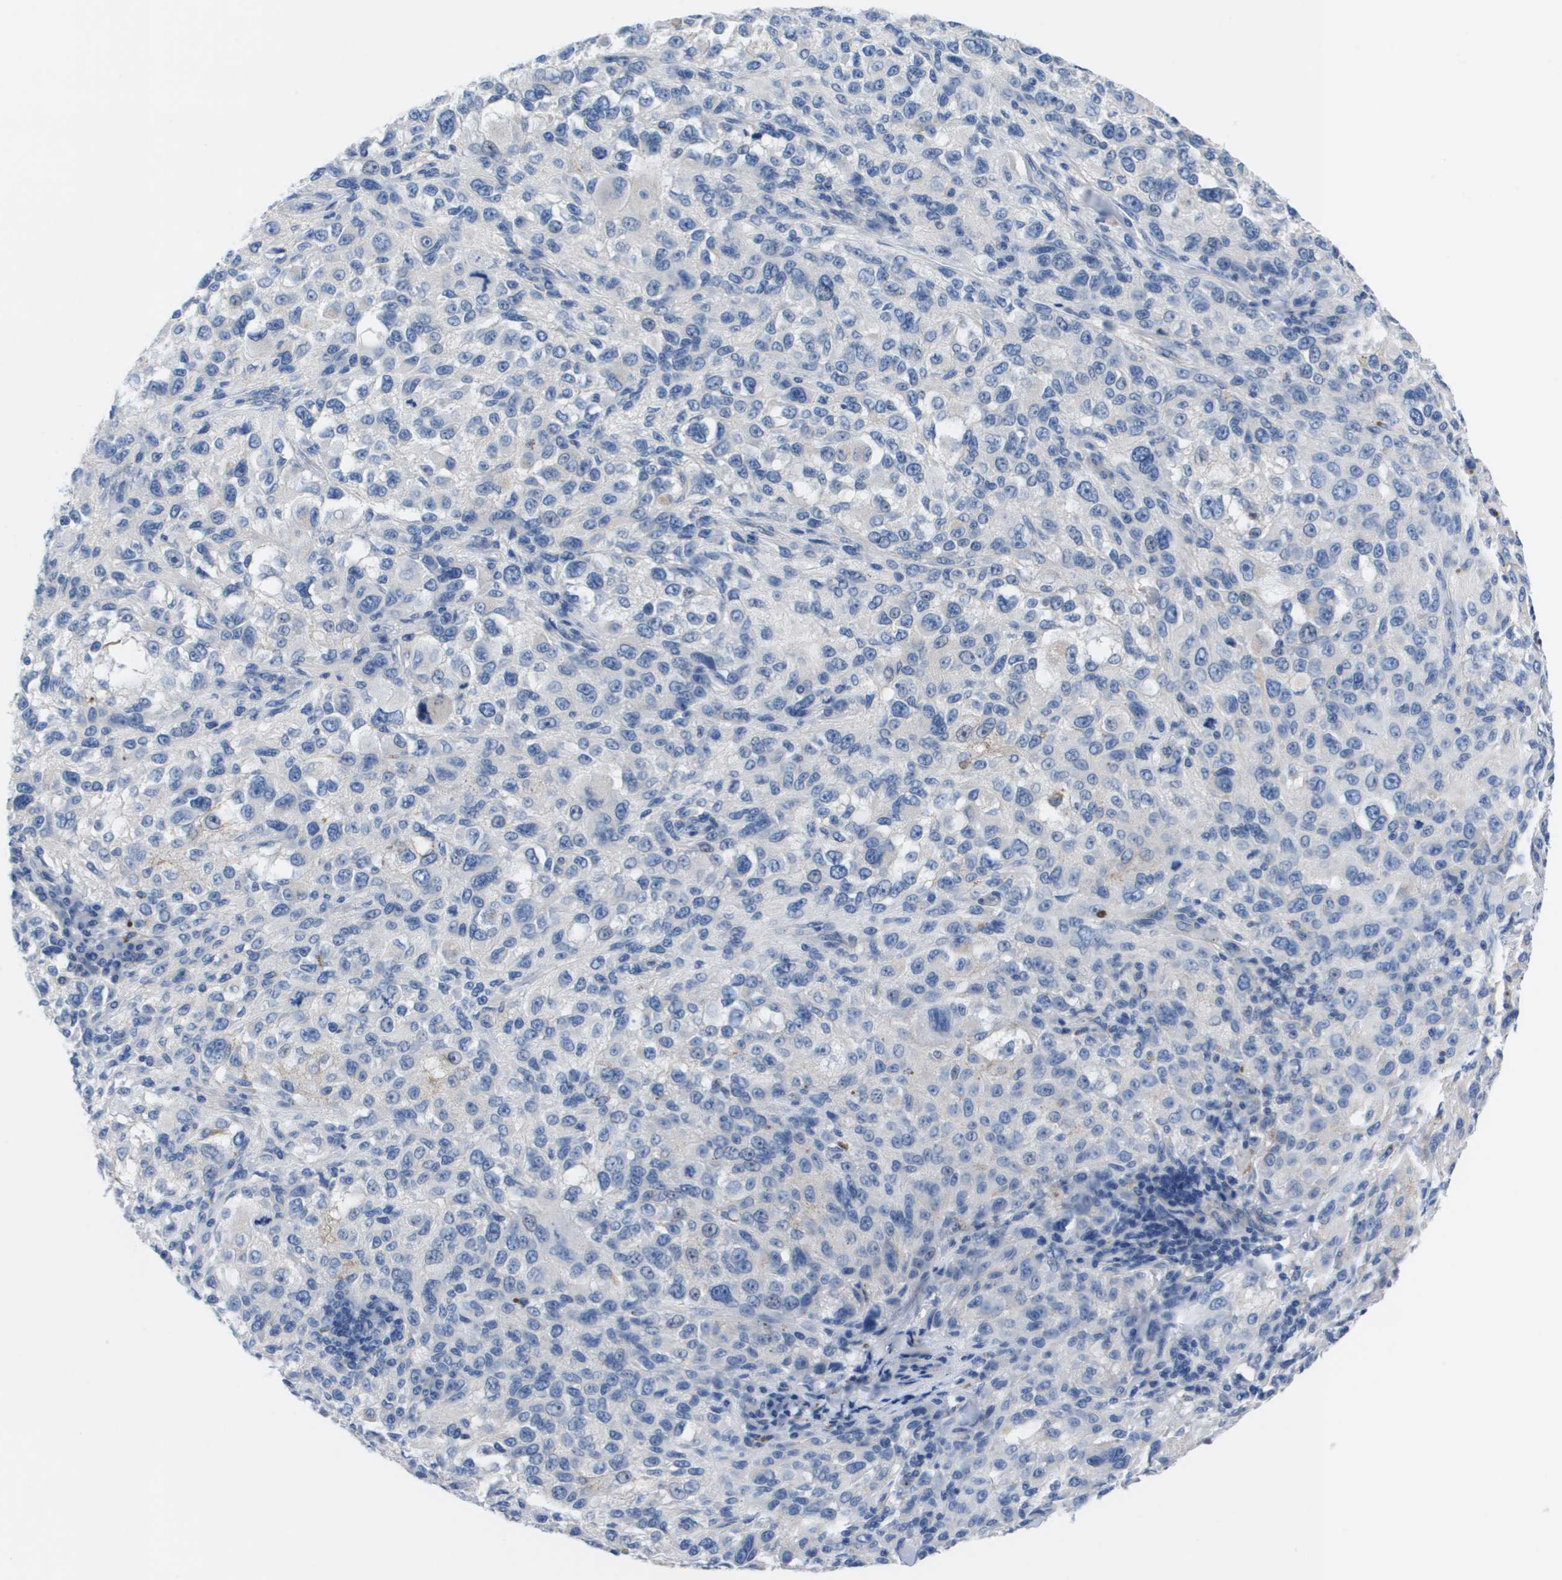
{"staining": {"intensity": "negative", "quantity": "none", "location": "none"}, "tissue": "melanoma", "cell_type": "Tumor cells", "image_type": "cancer", "snomed": [{"axis": "morphology", "description": "Necrosis, NOS"}, {"axis": "morphology", "description": "Malignant melanoma, NOS"}, {"axis": "topography", "description": "Skin"}], "caption": "Immunohistochemistry image of human malignant melanoma stained for a protein (brown), which demonstrates no expression in tumor cells.", "gene": "APOA1", "patient": {"sex": "female", "age": 87}}